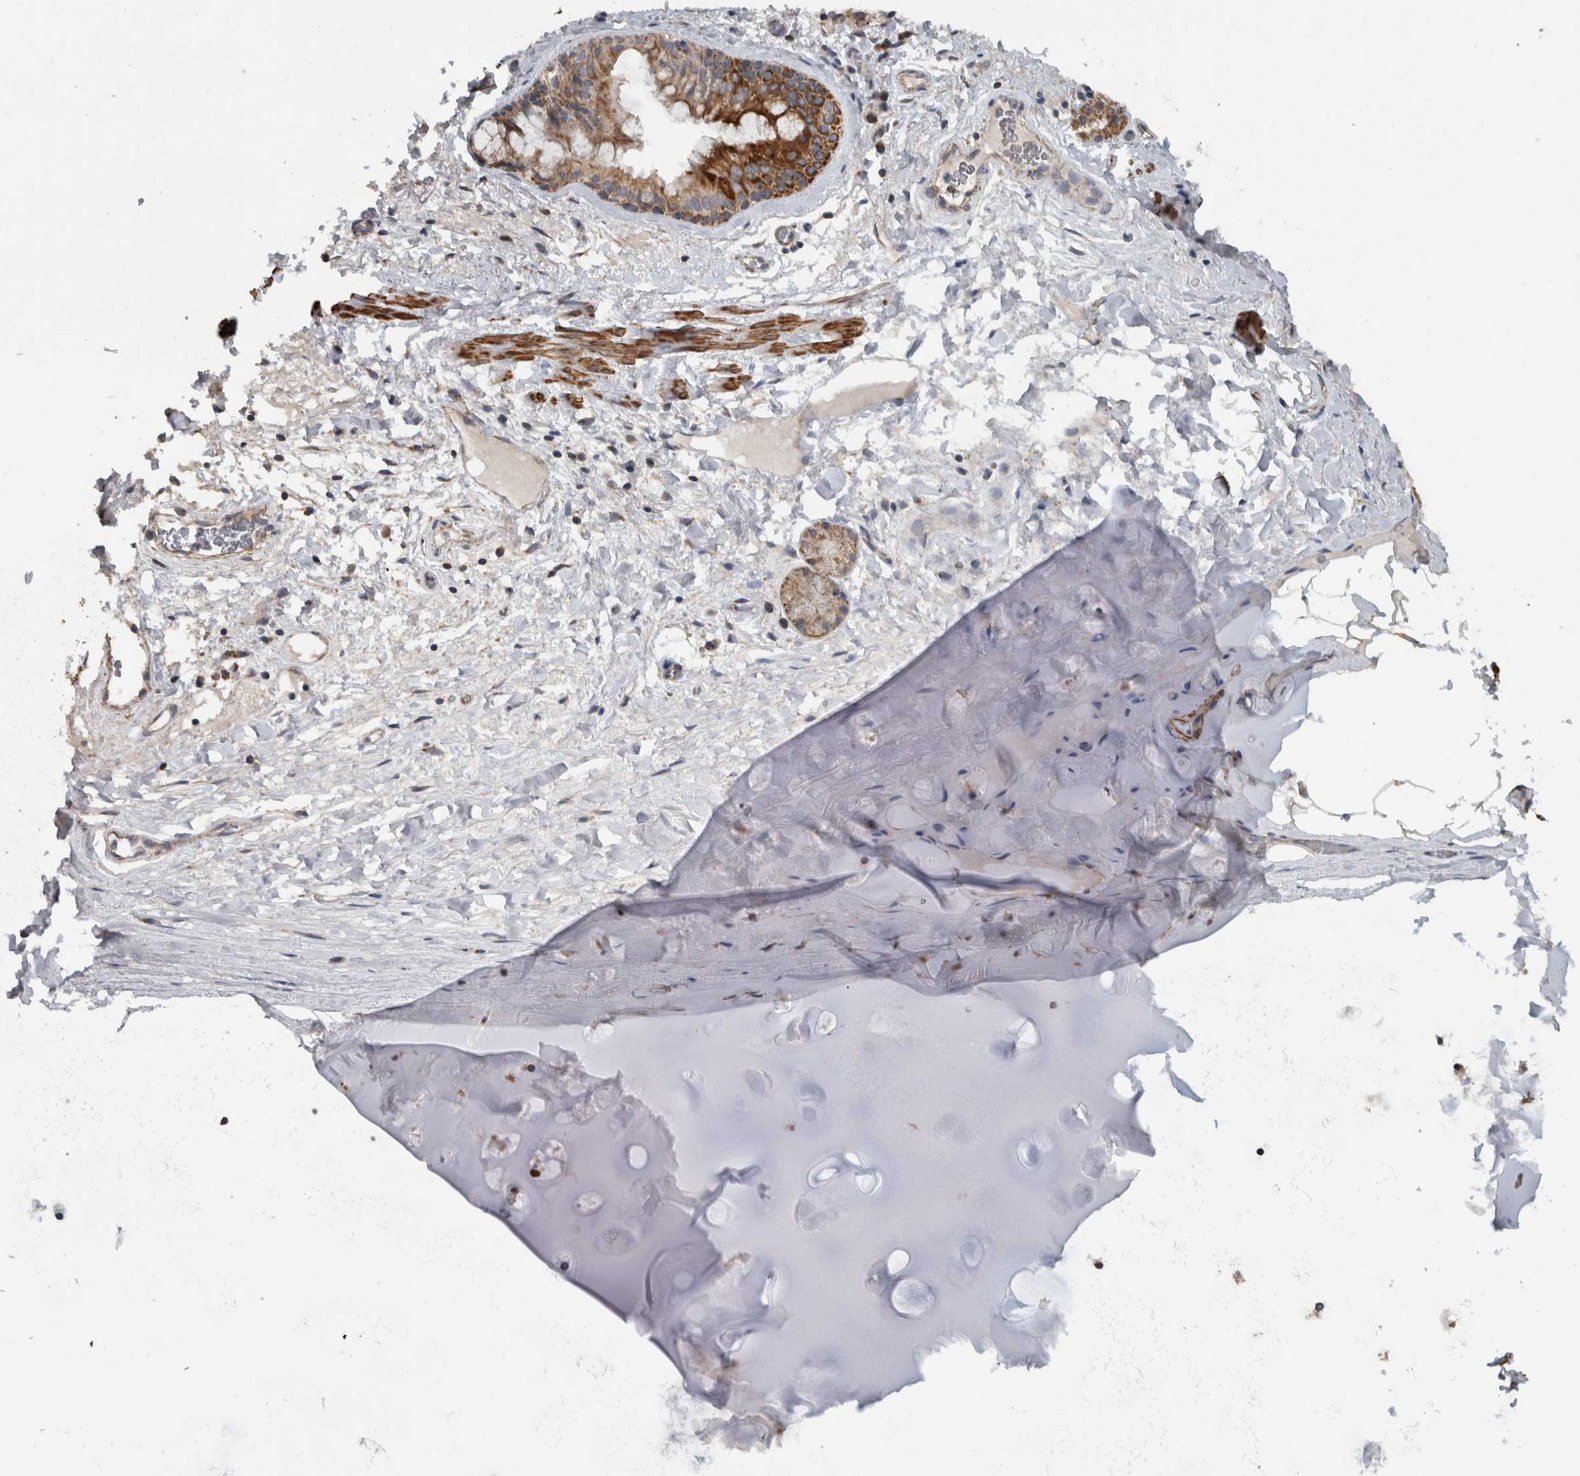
{"staining": {"intensity": "moderate", "quantity": ">75%", "location": "cytoplasmic/membranous"}, "tissue": "bronchus", "cell_type": "Respiratory epithelial cells", "image_type": "normal", "snomed": [{"axis": "morphology", "description": "Normal tissue, NOS"}, {"axis": "topography", "description": "Cartilage tissue"}], "caption": "IHC photomicrograph of unremarkable bronchus: bronchus stained using immunohistochemistry (IHC) demonstrates medium levels of moderate protein expression localized specifically in the cytoplasmic/membranous of respiratory epithelial cells, appearing as a cytoplasmic/membranous brown color.", "gene": "ARMC1", "patient": {"sex": "female", "age": 63}}